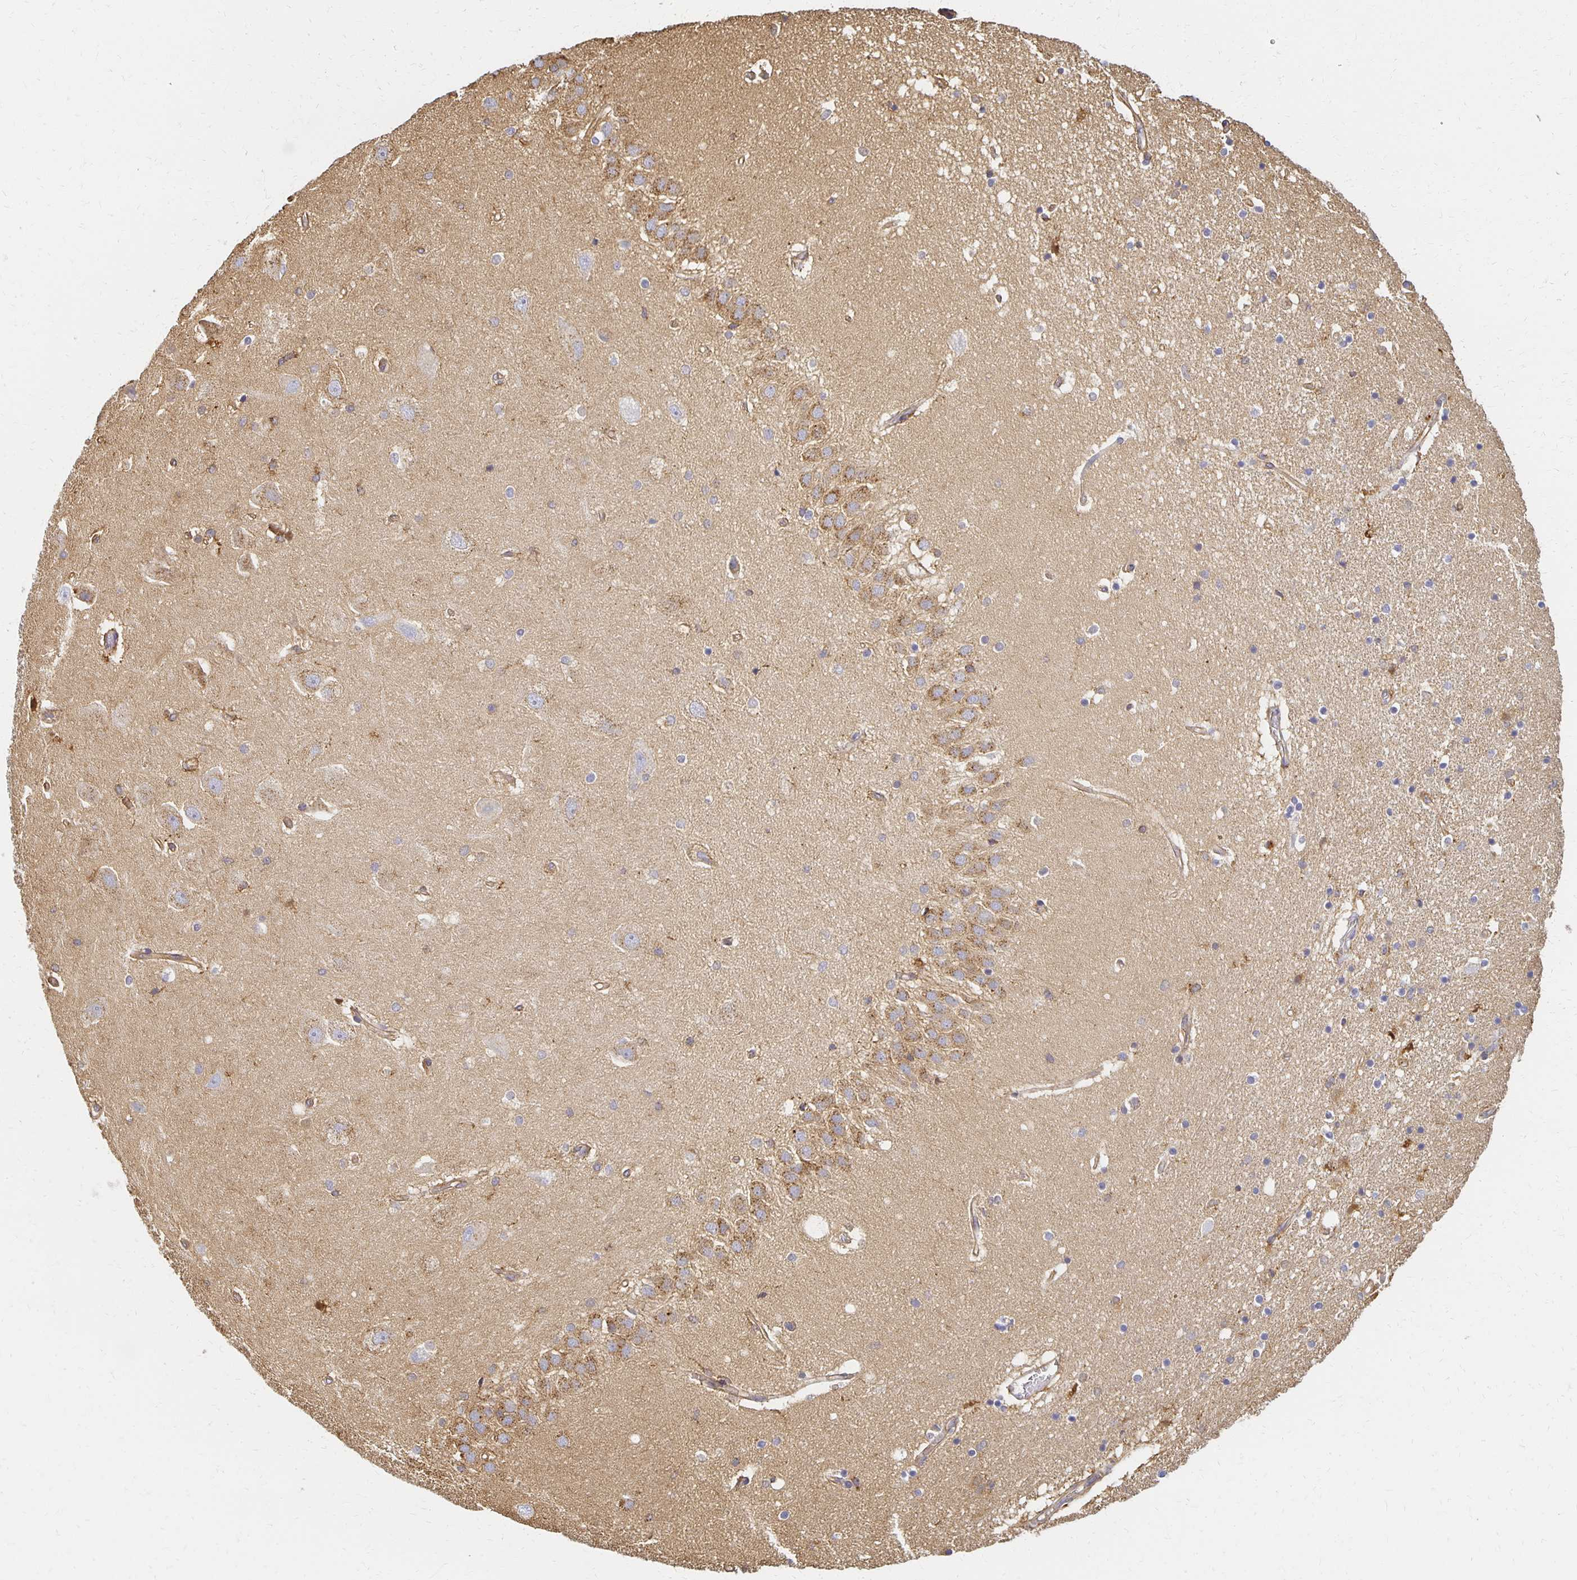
{"staining": {"intensity": "weak", "quantity": "<25%", "location": "cytoplasmic/membranous"}, "tissue": "hippocampus", "cell_type": "Glial cells", "image_type": "normal", "snomed": [{"axis": "morphology", "description": "Normal tissue, NOS"}, {"axis": "topography", "description": "Hippocampus"}], "caption": "The photomicrograph demonstrates no significant staining in glial cells of hippocampus.", "gene": "SORL1", "patient": {"sex": "male", "age": 63}}